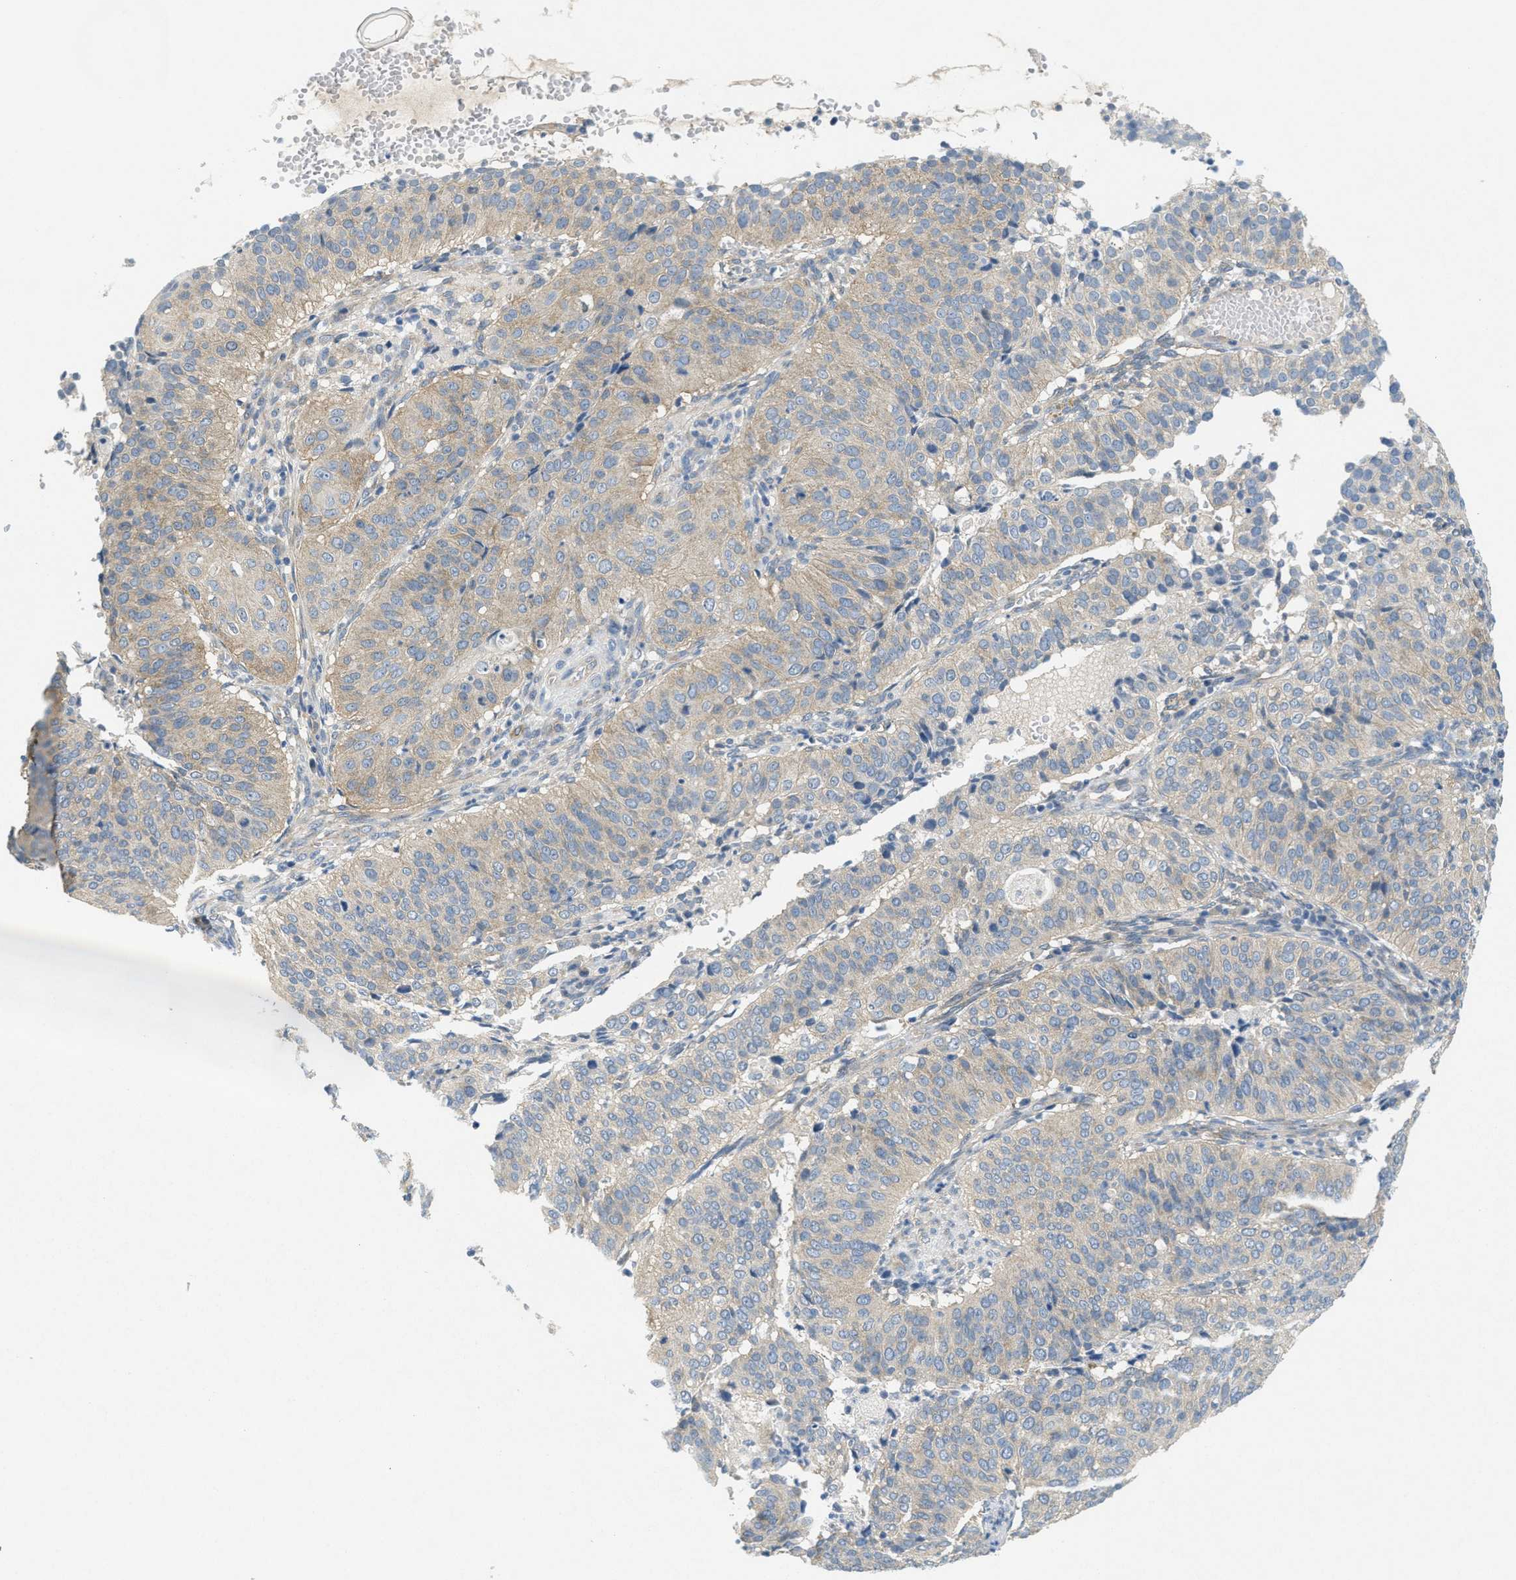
{"staining": {"intensity": "weak", "quantity": "<25%", "location": "cytoplasmic/membranous"}, "tissue": "cervical cancer", "cell_type": "Tumor cells", "image_type": "cancer", "snomed": [{"axis": "morphology", "description": "Normal tissue, NOS"}, {"axis": "morphology", "description": "Squamous cell carcinoma, NOS"}, {"axis": "topography", "description": "Cervix"}], "caption": "High power microscopy image of an immunohistochemistry (IHC) photomicrograph of cervical cancer, revealing no significant positivity in tumor cells.", "gene": "ZFYVE9", "patient": {"sex": "female", "age": 39}}